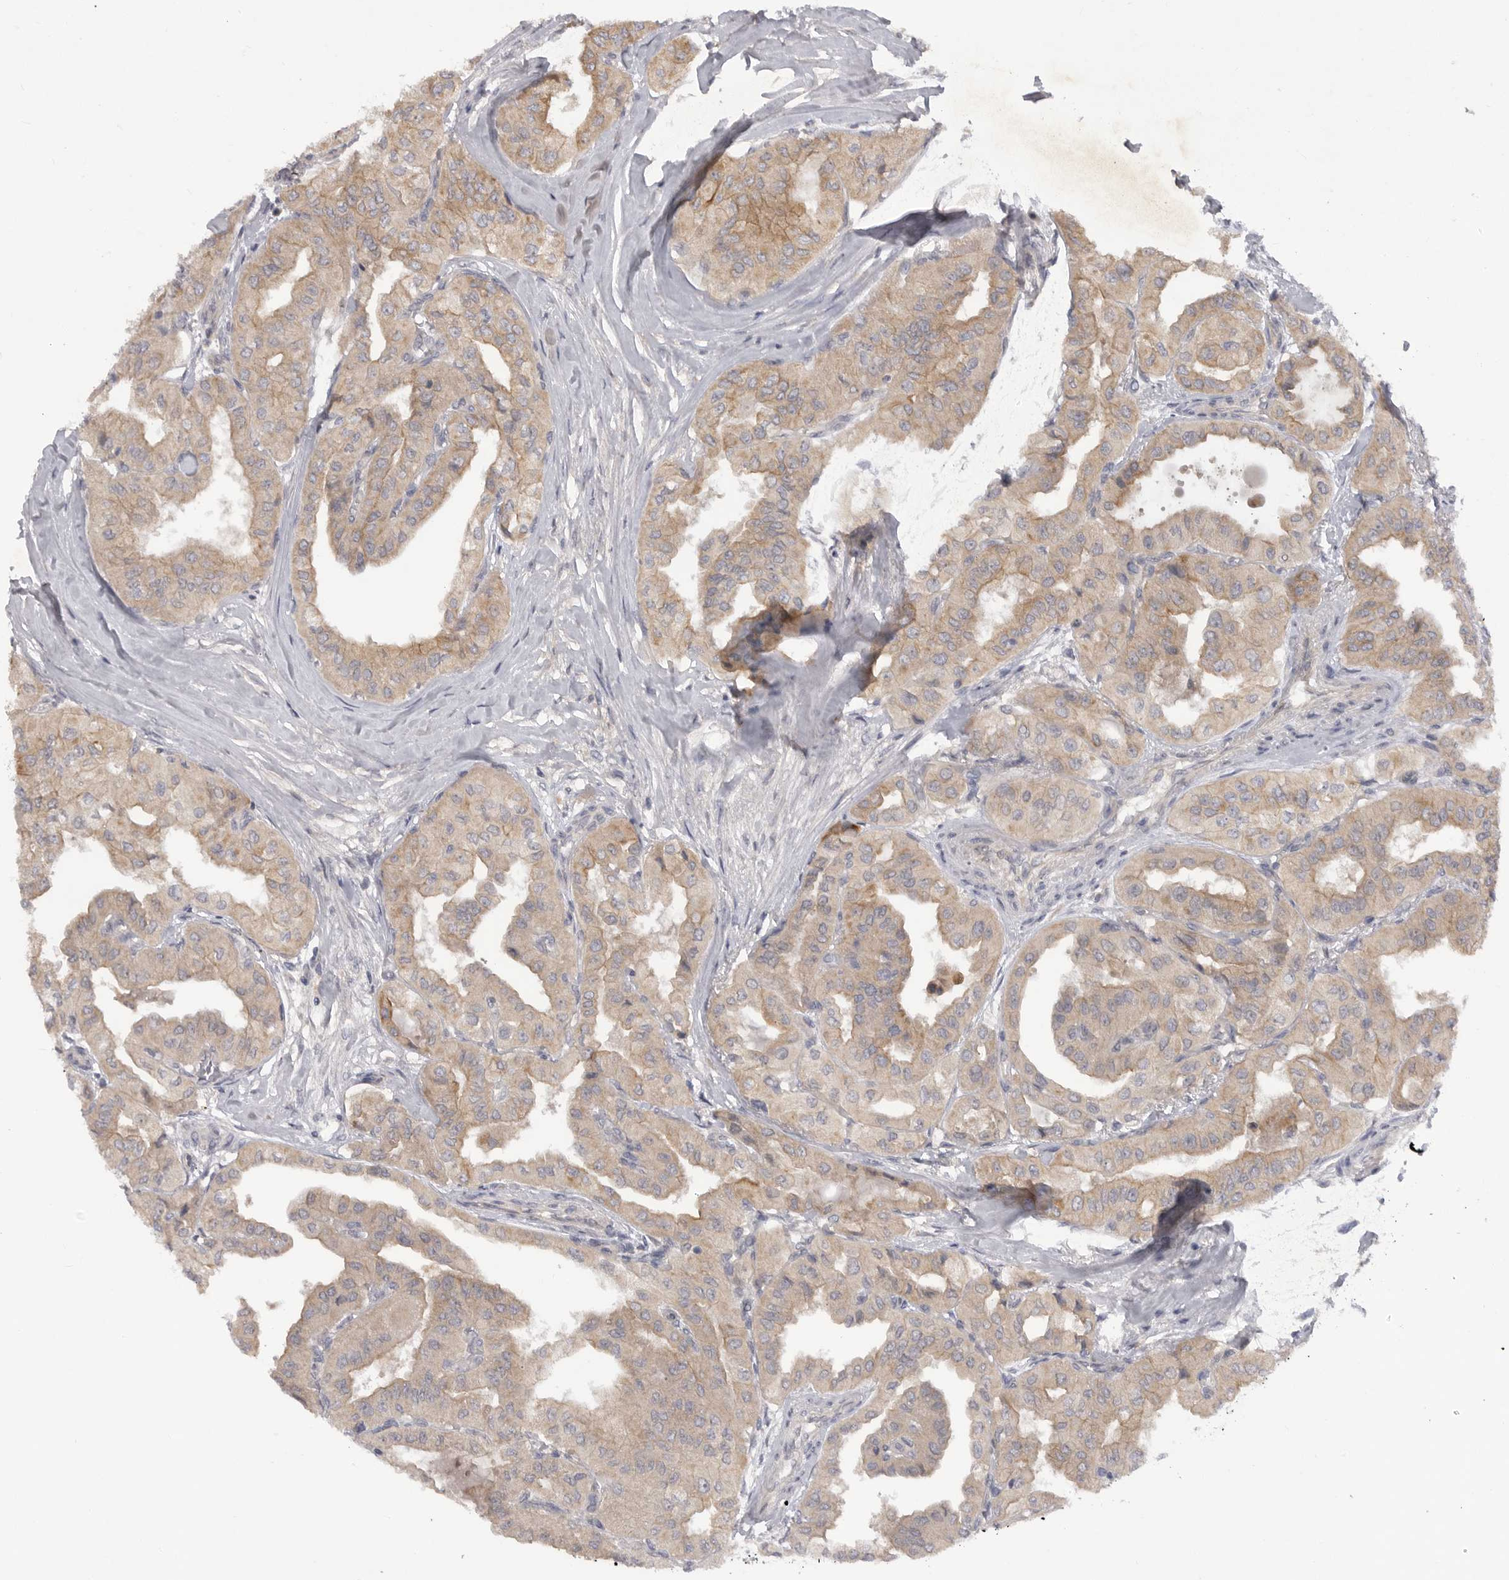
{"staining": {"intensity": "weak", "quantity": "<25%", "location": "cytoplasmic/membranous"}, "tissue": "thyroid cancer", "cell_type": "Tumor cells", "image_type": "cancer", "snomed": [{"axis": "morphology", "description": "Papillary adenocarcinoma, NOS"}, {"axis": "topography", "description": "Thyroid gland"}], "caption": "Tumor cells show no significant staining in papillary adenocarcinoma (thyroid).", "gene": "DHDDS", "patient": {"sex": "female", "age": 59}}